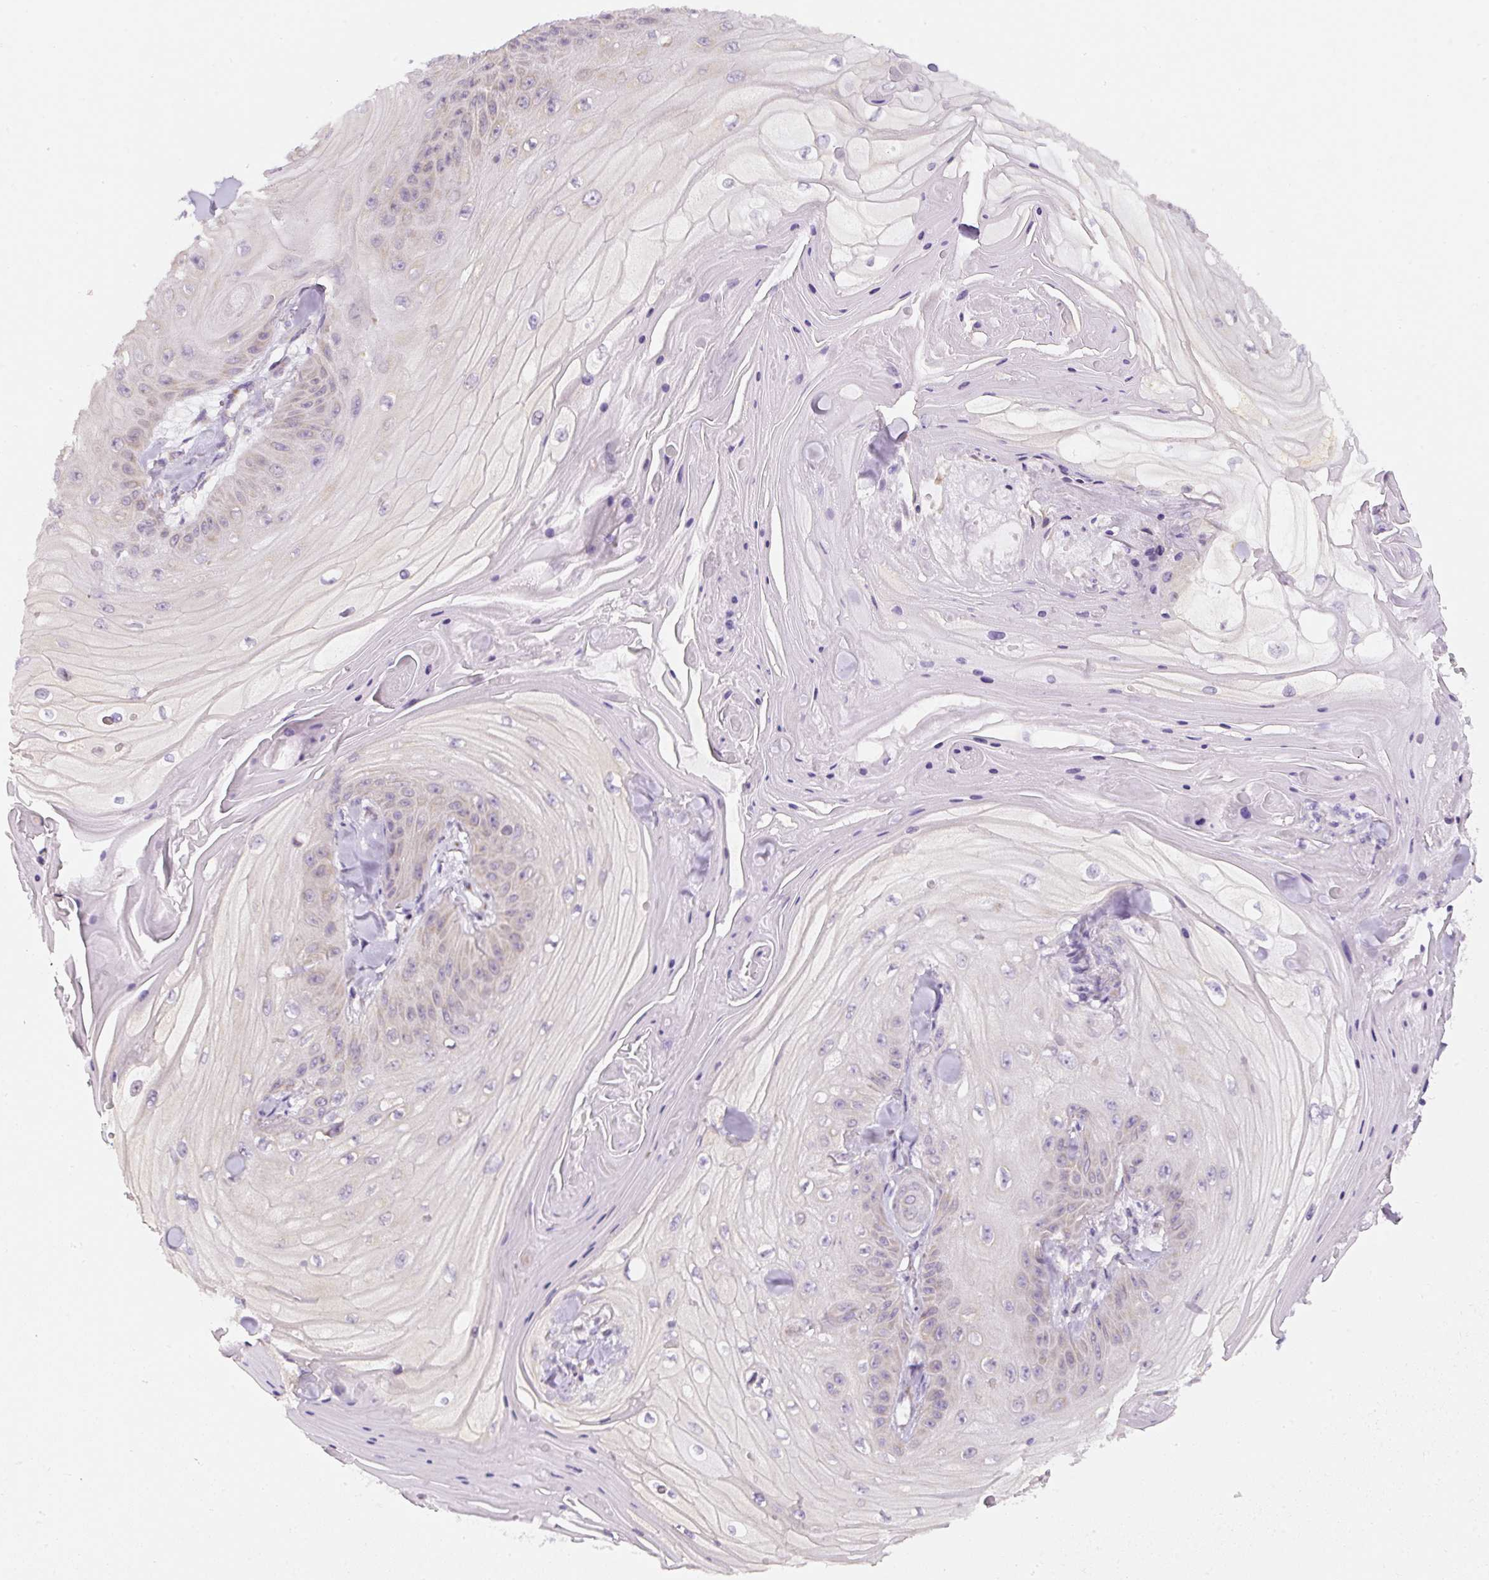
{"staining": {"intensity": "negative", "quantity": "none", "location": "none"}, "tissue": "skin cancer", "cell_type": "Tumor cells", "image_type": "cancer", "snomed": [{"axis": "morphology", "description": "Squamous cell carcinoma, NOS"}, {"axis": "topography", "description": "Skin"}], "caption": "This photomicrograph is of skin squamous cell carcinoma stained with IHC to label a protein in brown with the nuclei are counter-stained blue. There is no positivity in tumor cells.", "gene": "DDOST", "patient": {"sex": "male", "age": 74}}